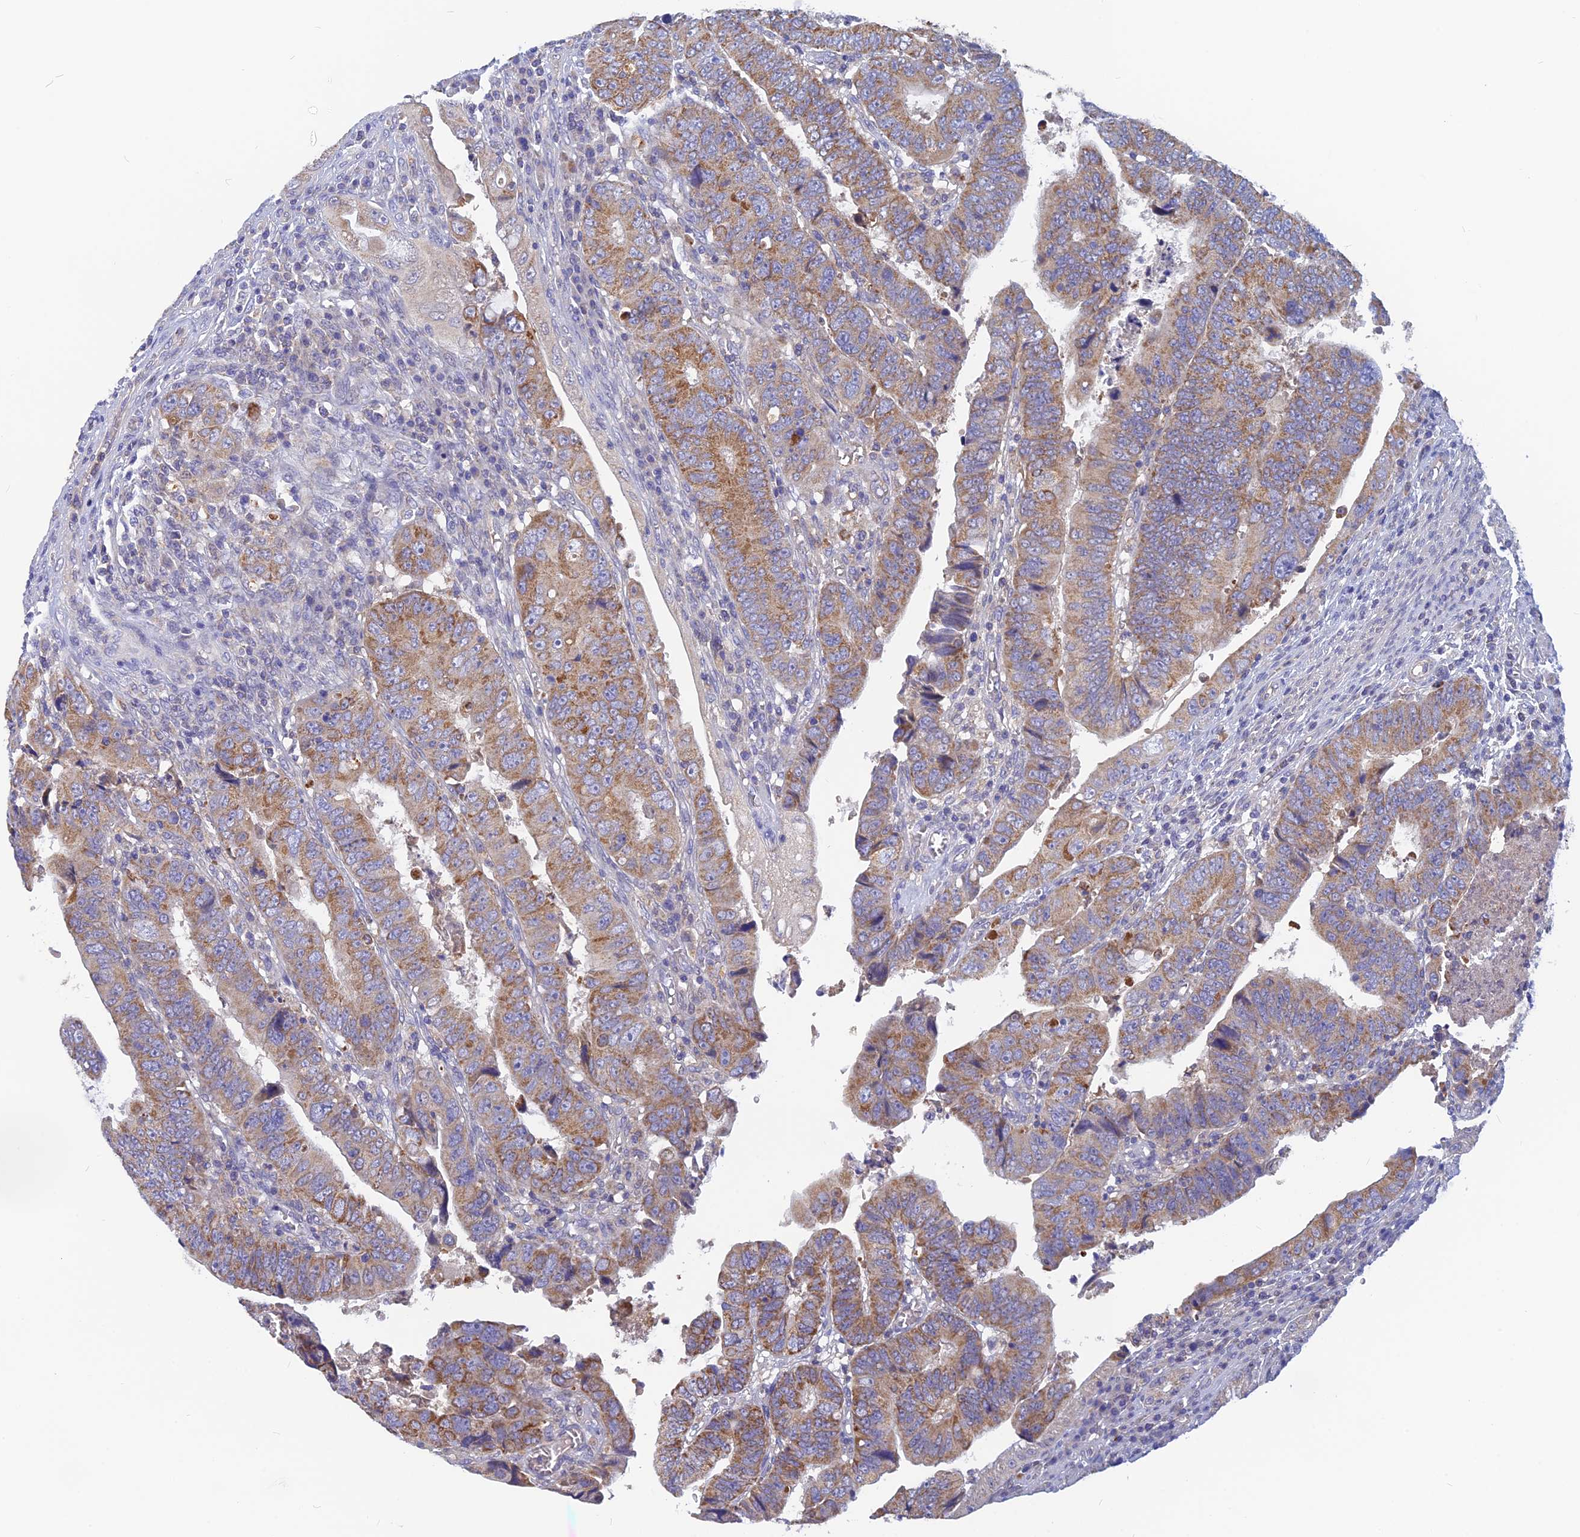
{"staining": {"intensity": "moderate", "quantity": ">75%", "location": "cytoplasmic/membranous"}, "tissue": "colorectal cancer", "cell_type": "Tumor cells", "image_type": "cancer", "snomed": [{"axis": "morphology", "description": "Normal tissue, NOS"}, {"axis": "morphology", "description": "Adenocarcinoma, NOS"}, {"axis": "topography", "description": "Rectum"}], "caption": "Moderate cytoplasmic/membranous protein positivity is present in about >75% of tumor cells in colorectal cancer (adenocarcinoma). (Stains: DAB (3,3'-diaminobenzidine) in brown, nuclei in blue, Microscopy: brightfield microscopy at high magnification).", "gene": "CACNA1B", "patient": {"sex": "female", "age": 65}}